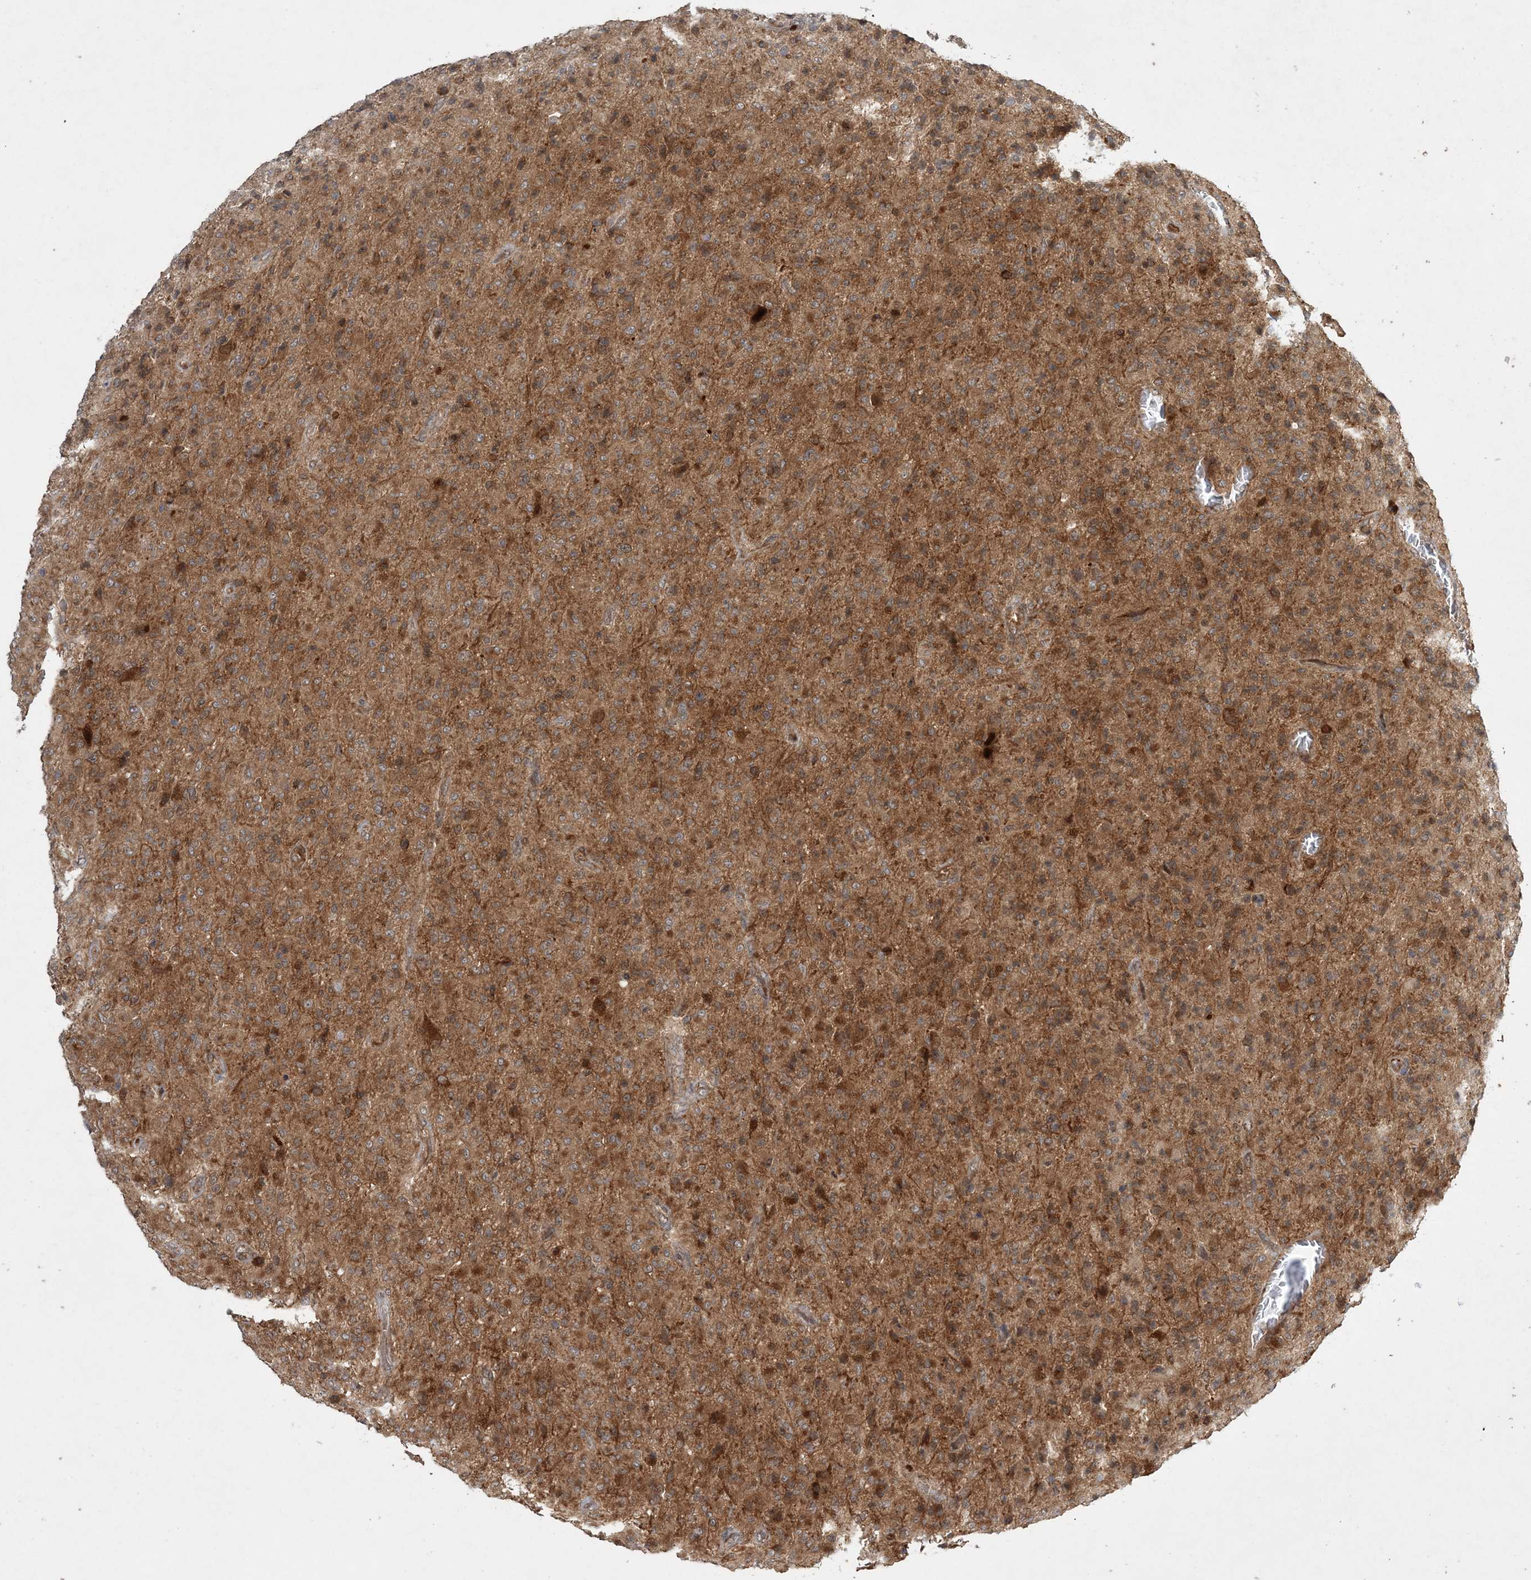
{"staining": {"intensity": "moderate", "quantity": ">75%", "location": "cytoplasmic/membranous"}, "tissue": "glioma", "cell_type": "Tumor cells", "image_type": "cancer", "snomed": [{"axis": "morphology", "description": "Glioma, malignant, High grade"}, {"axis": "topography", "description": "Brain"}], "caption": "Immunohistochemistry staining of malignant glioma (high-grade), which shows medium levels of moderate cytoplasmic/membranous expression in approximately >75% of tumor cells indicating moderate cytoplasmic/membranous protein positivity. The staining was performed using DAB (3,3'-diaminobenzidine) (brown) for protein detection and nuclei were counterstained in hematoxylin (blue).", "gene": "UBTD2", "patient": {"sex": "female", "age": 57}}